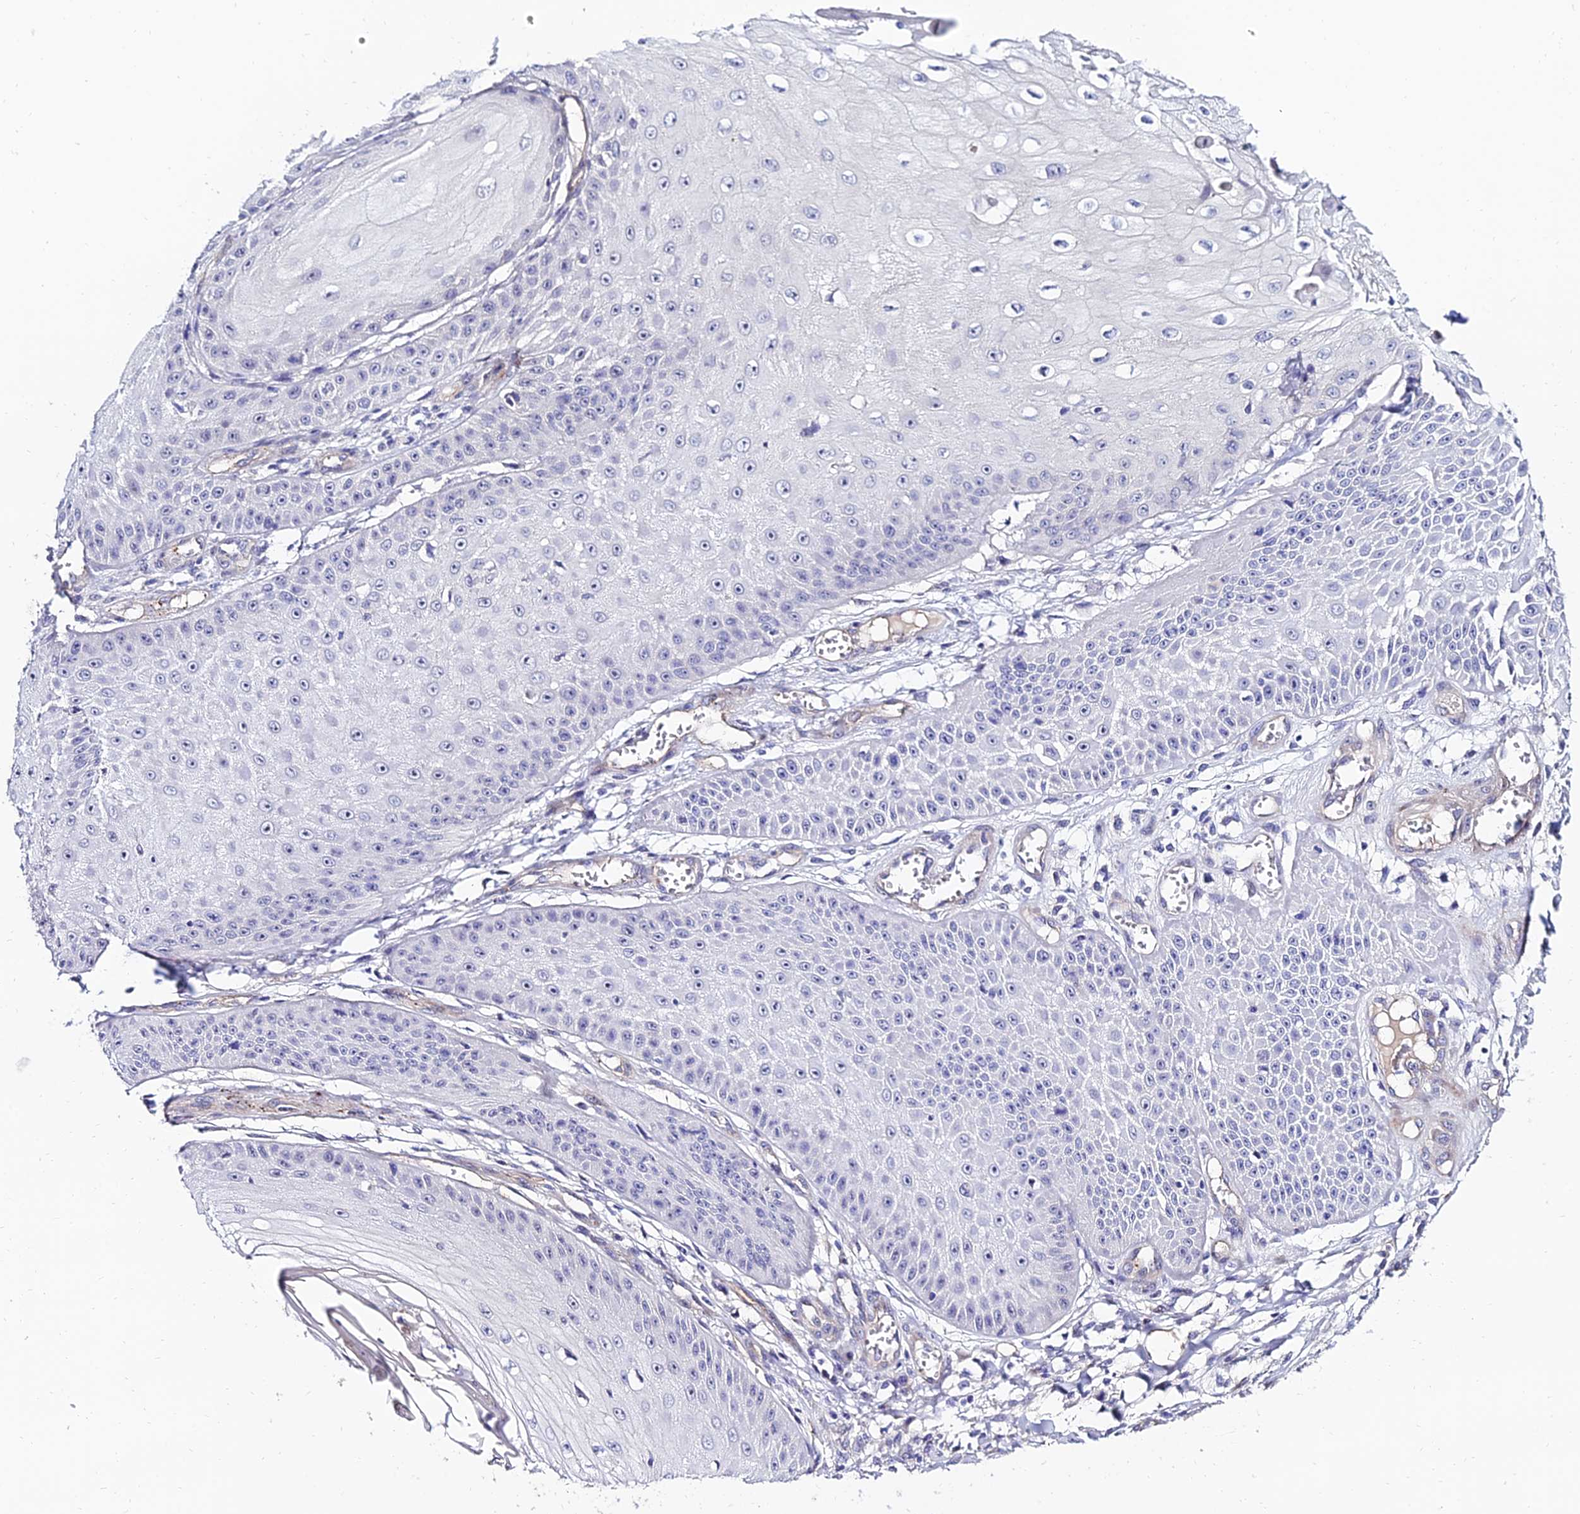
{"staining": {"intensity": "negative", "quantity": "none", "location": "none"}, "tissue": "skin cancer", "cell_type": "Tumor cells", "image_type": "cancer", "snomed": [{"axis": "morphology", "description": "Squamous cell carcinoma, NOS"}, {"axis": "topography", "description": "Skin"}], "caption": "Tumor cells show no significant positivity in skin cancer (squamous cell carcinoma).", "gene": "ALDH3B2", "patient": {"sex": "male", "age": 70}}